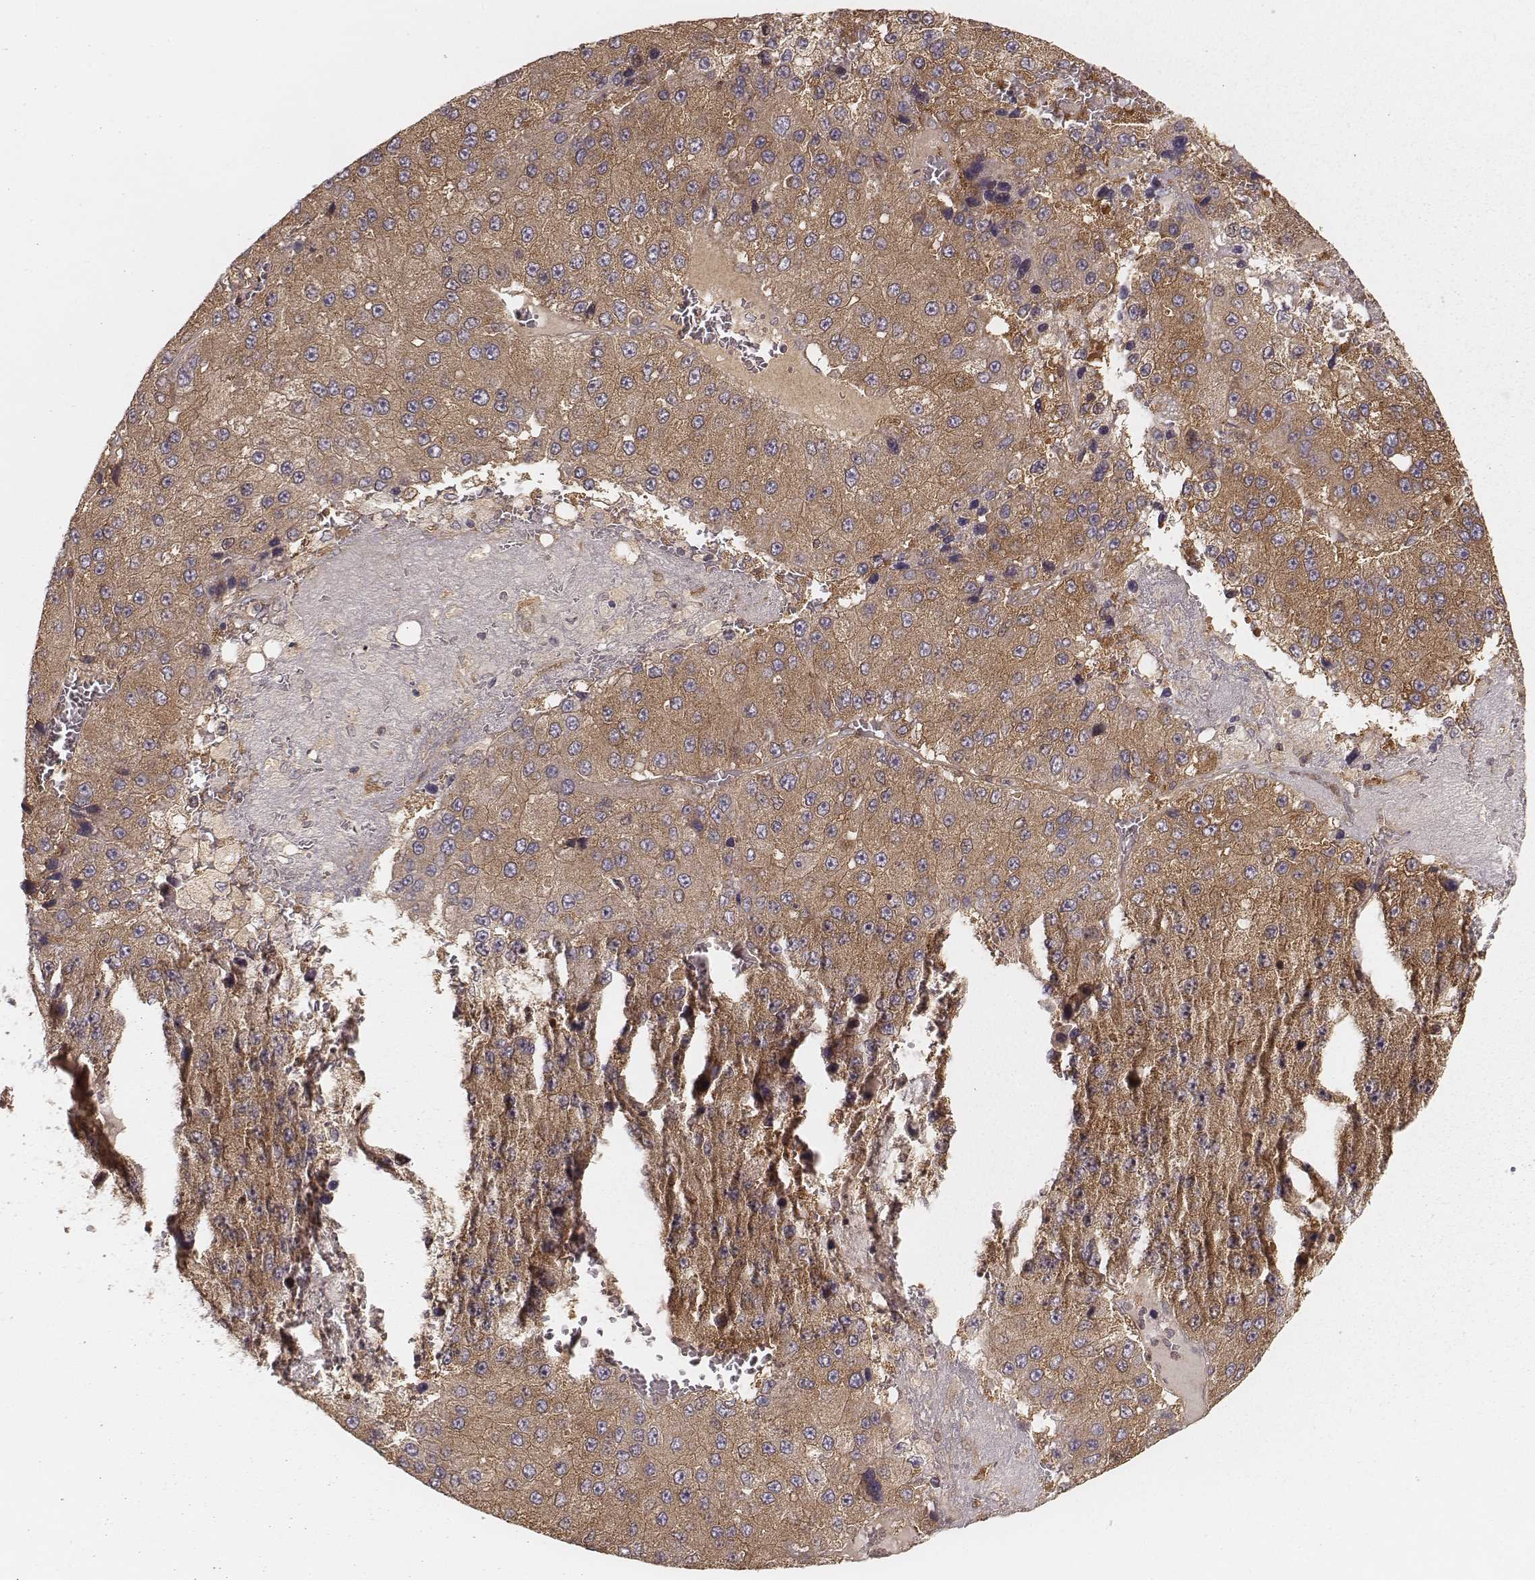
{"staining": {"intensity": "moderate", "quantity": ">75%", "location": "cytoplasmic/membranous"}, "tissue": "liver cancer", "cell_type": "Tumor cells", "image_type": "cancer", "snomed": [{"axis": "morphology", "description": "Carcinoma, Hepatocellular, NOS"}, {"axis": "topography", "description": "Liver"}], "caption": "Immunohistochemistry (IHC) staining of liver hepatocellular carcinoma, which displays medium levels of moderate cytoplasmic/membranous expression in about >75% of tumor cells indicating moderate cytoplasmic/membranous protein positivity. The staining was performed using DAB (3,3'-diaminobenzidine) (brown) for protein detection and nuclei were counterstained in hematoxylin (blue).", "gene": "CARS1", "patient": {"sex": "female", "age": 73}}